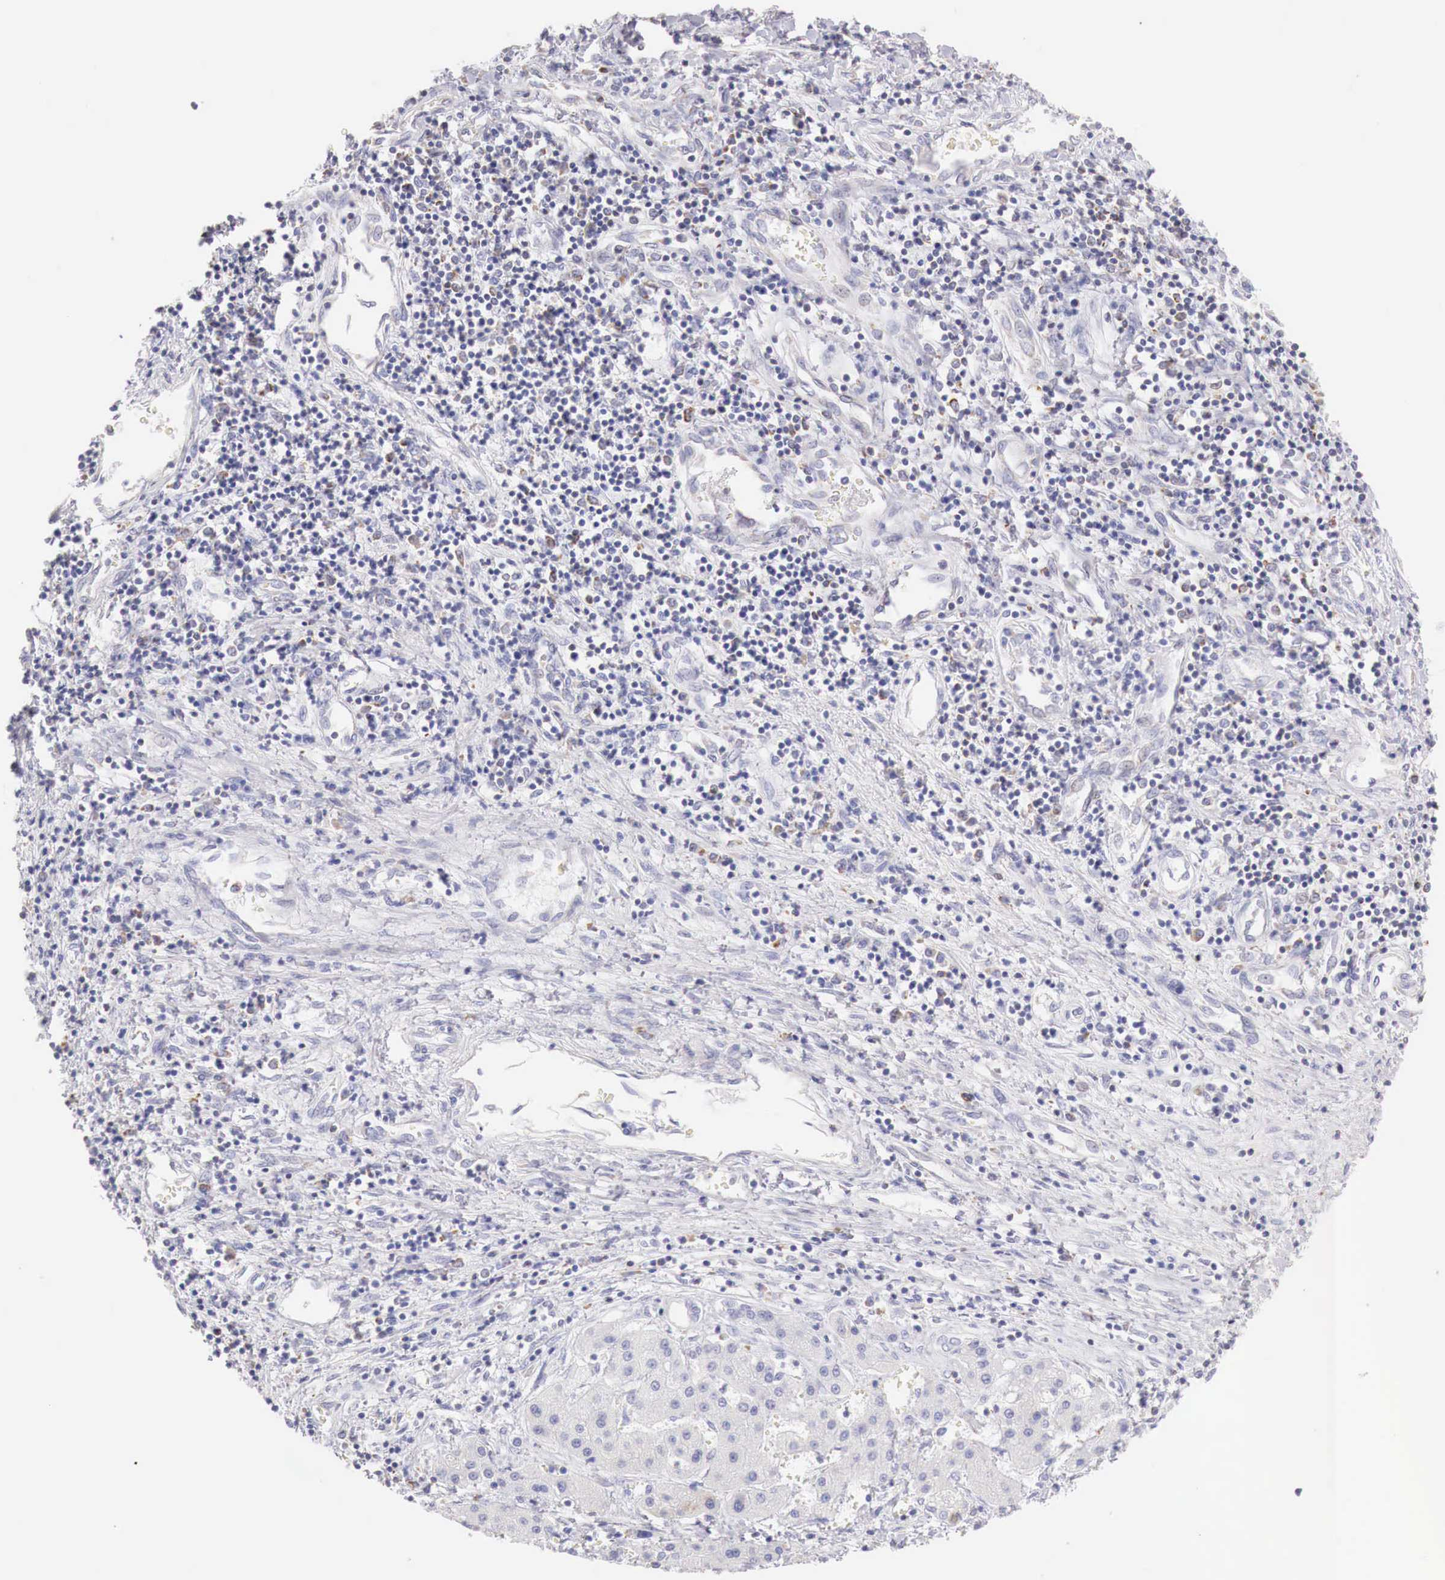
{"staining": {"intensity": "weak", "quantity": "<25%", "location": "cytoplasmic/membranous"}, "tissue": "liver cancer", "cell_type": "Tumor cells", "image_type": "cancer", "snomed": [{"axis": "morphology", "description": "Carcinoma, Hepatocellular, NOS"}, {"axis": "topography", "description": "Liver"}], "caption": "This is an immunohistochemistry histopathology image of human liver cancer (hepatocellular carcinoma). There is no positivity in tumor cells.", "gene": "IDH3G", "patient": {"sex": "male", "age": 24}}